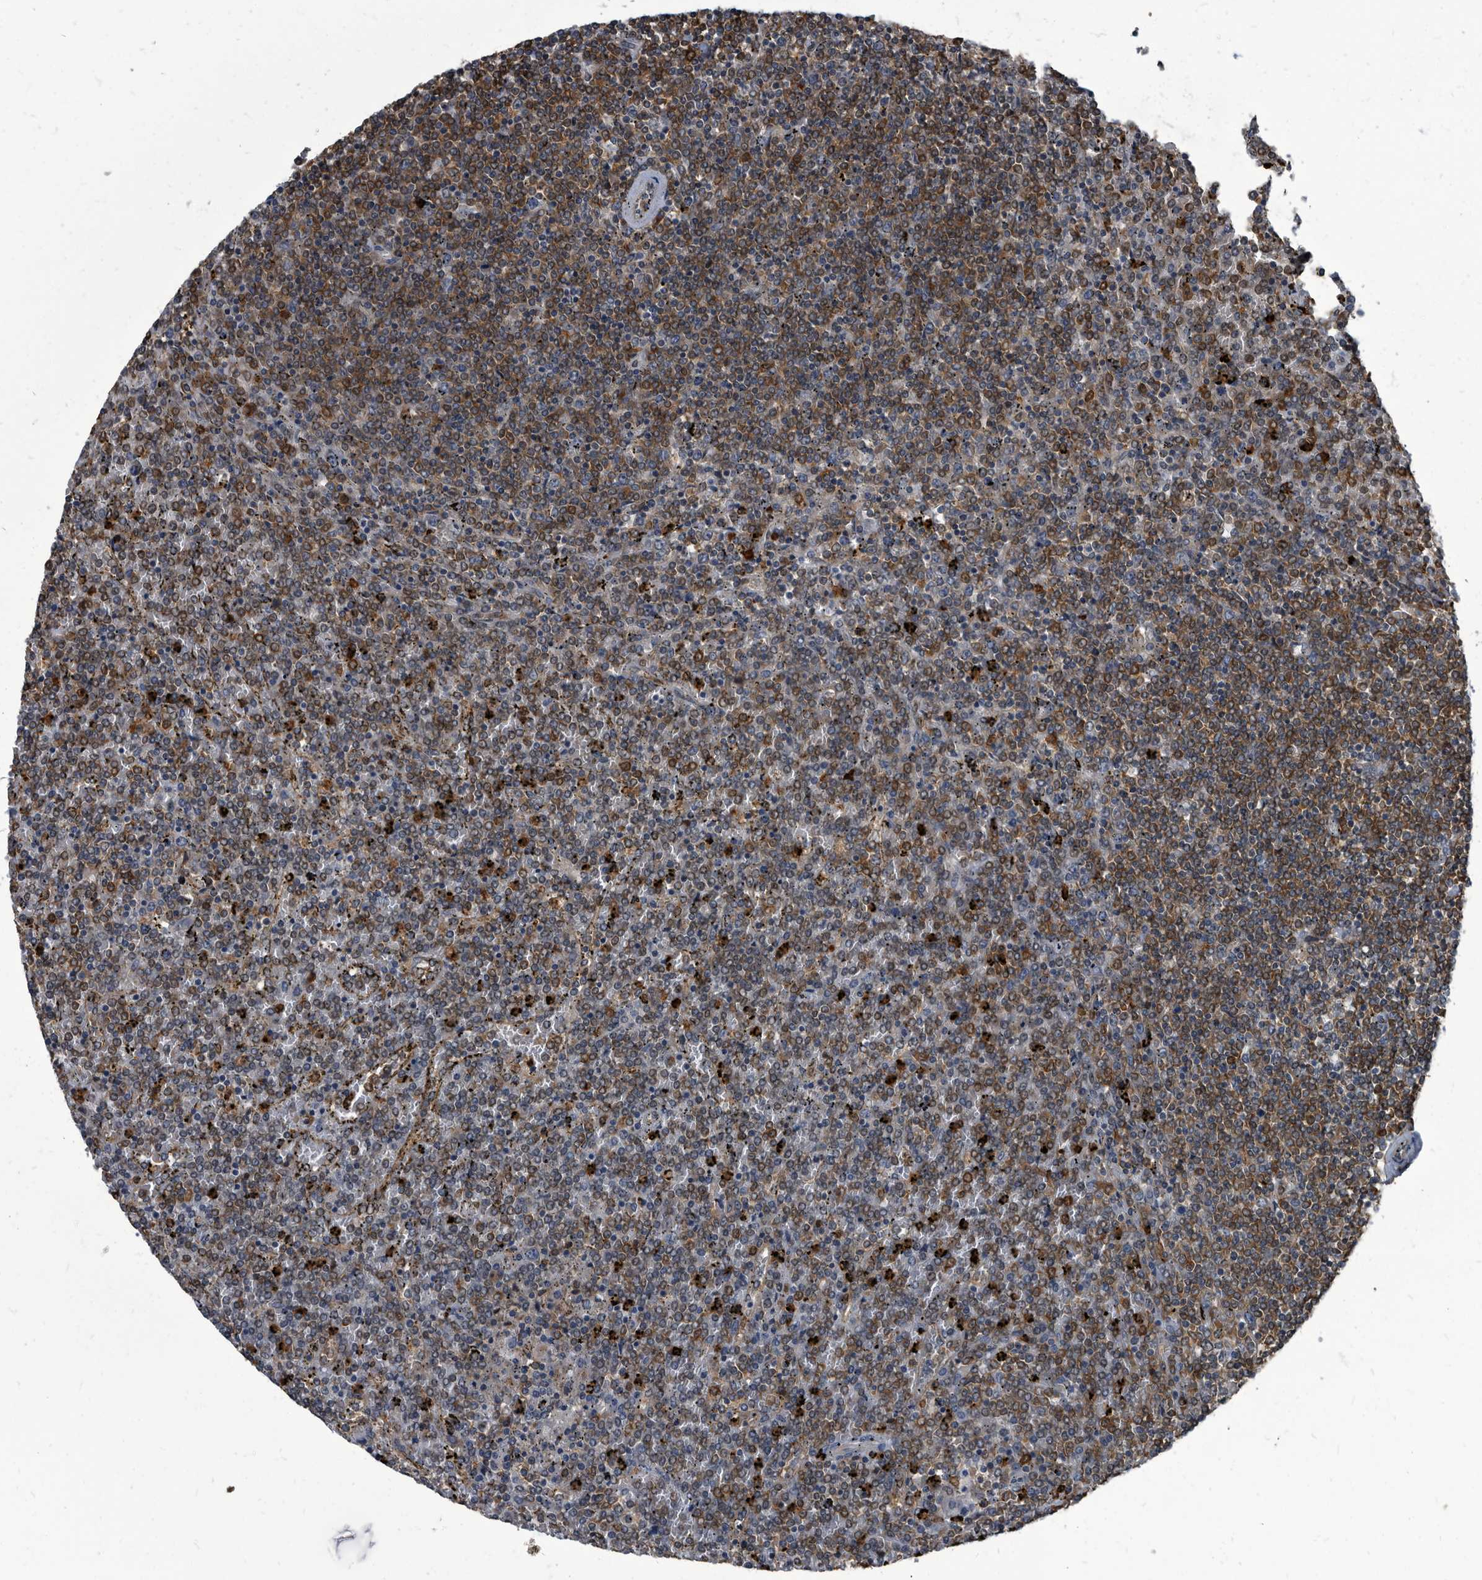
{"staining": {"intensity": "moderate", "quantity": "25%-75%", "location": "cytoplasmic/membranous"}, "tissue": "lymphoma", "cell_type": "Tumor cells", "image_type": "cancer", "snomed": [{"axis": "morphology", "description": "Malignant lymphoma, non-Hodgkin's type, Low grade"}, {"axis": "topography", "description": "Spleen"}], "caption": "Lymphoma stained for a protein (brown) demonstrates moderate cytoplasmic/membranous positive positivity in approximately 25%-75% of tumor cells.", "gene": "CDV3", "patient": {"sex": "female", "age": 19}}